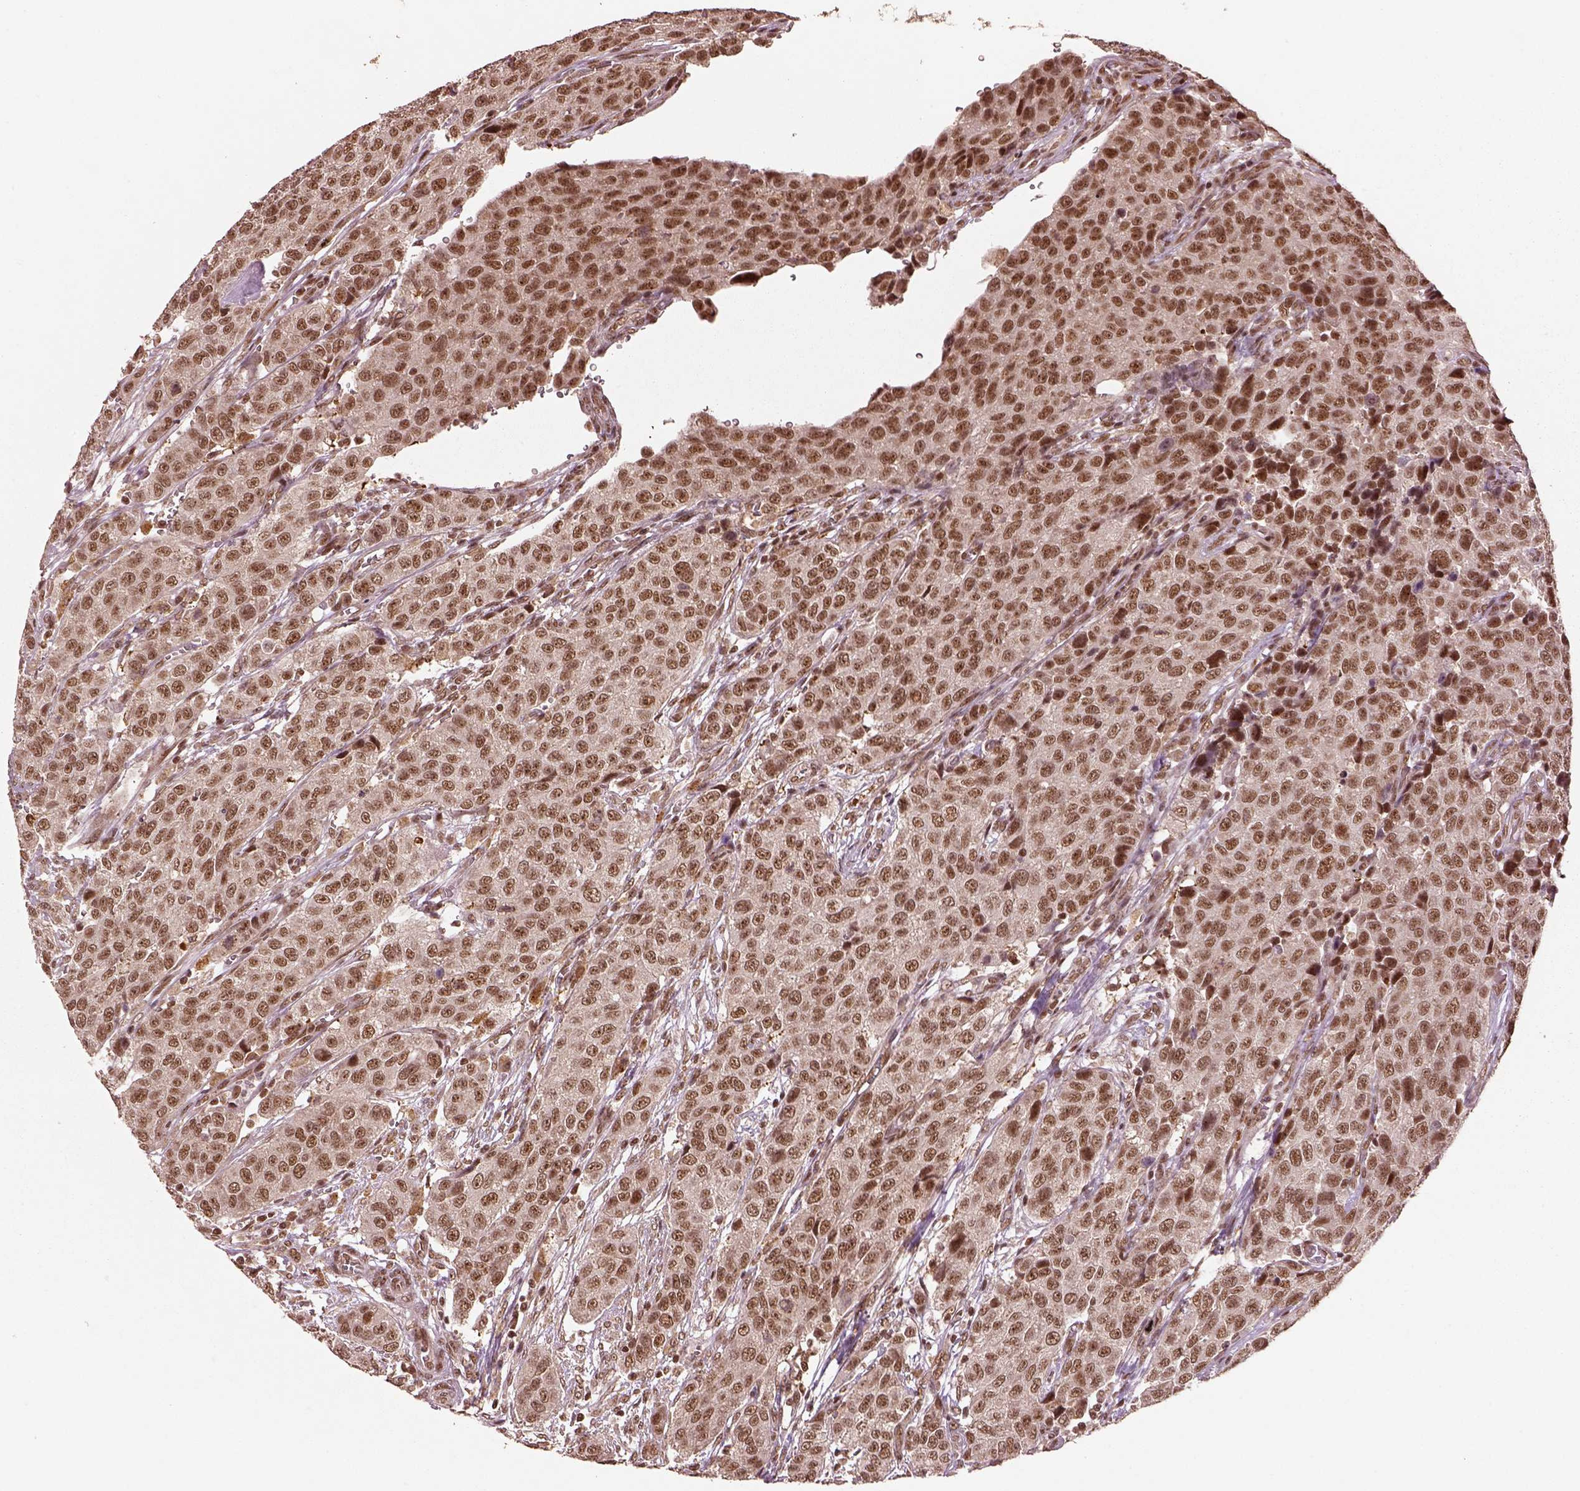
{"staining": {"intensity": "moderate", "quantity": ">75%", "location": "nuclear"}, "tissue": "urothelial cancer", "cell_type": "Tumor cells", "image_type": "cancer", "snomed": [{"axis": "morphology", "description": "Urothelial carcinoma, High grade"}, {"axis": "topography", "description": "Urinary bladder"}], "caption": "The histopathology image shows staining of urothelial cancer, revealing moderate nuclear protein positivity (brown color) within tumor cells. (Stains: DAB (3,3'-diaminobenzidine) in brown, nuclei in blue, Microscopy: brightfield microscopy at high magnification).", "gene": "BRD9", "patient": {"sex": "female", "age": 58}}